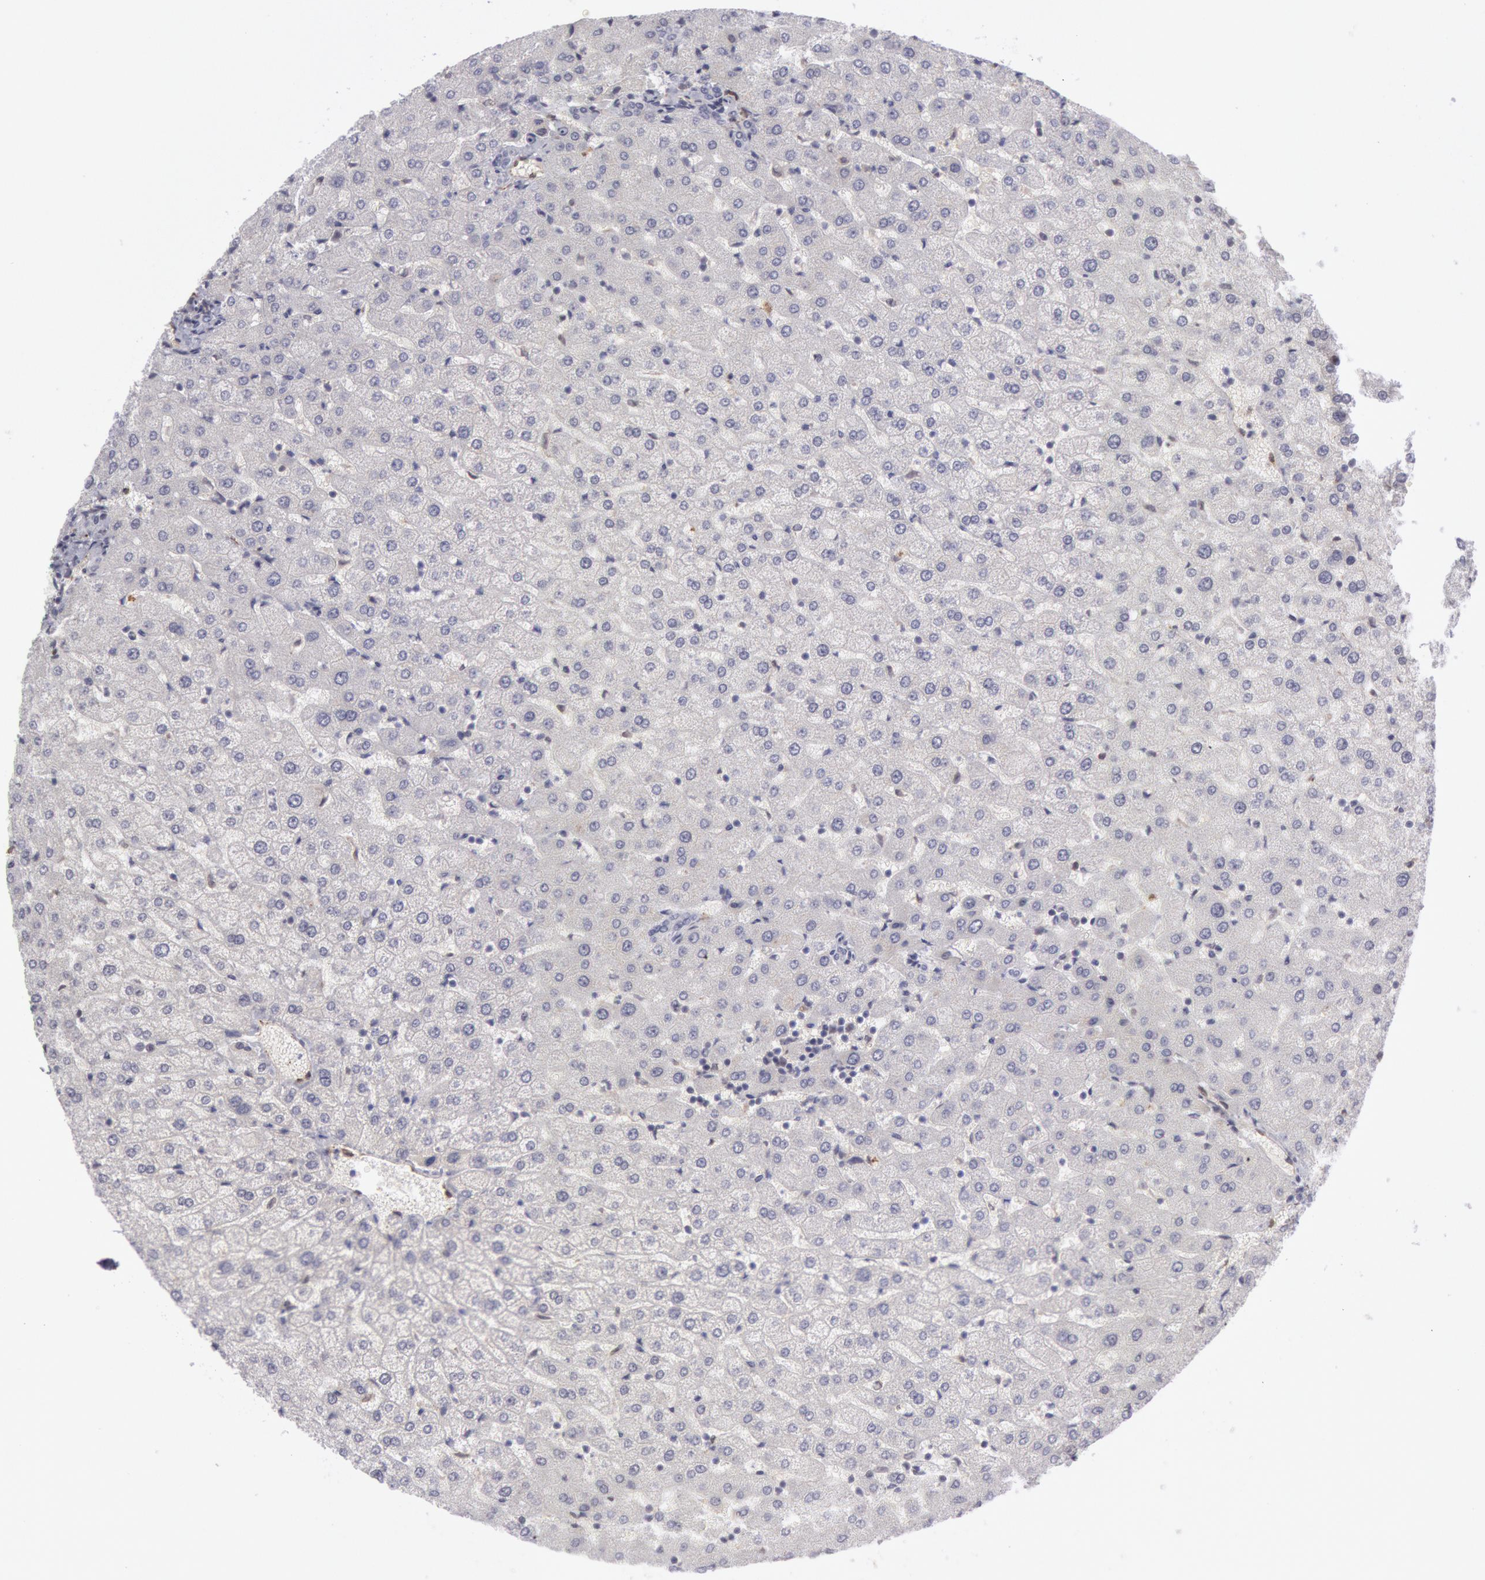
{"staining": {"intensity": "negative", "quantity": "none", "location": "none"}, "tissue": "liver", "cell_type": "Cholangiocytes", "image_type": "normal", "snomed": [{"axis": "morphology", "description": "Normal tissue, NOS"}, {"axis": "morphology", "description": "Fibrosis, NOS"}, {"axis": "topography", "description": "Liver"}], "caption": "The image reveals no significant staining in cholangiocytes of liver.", "gene": "PTGS2", "patient": {"sex": "female", "age": 29}}